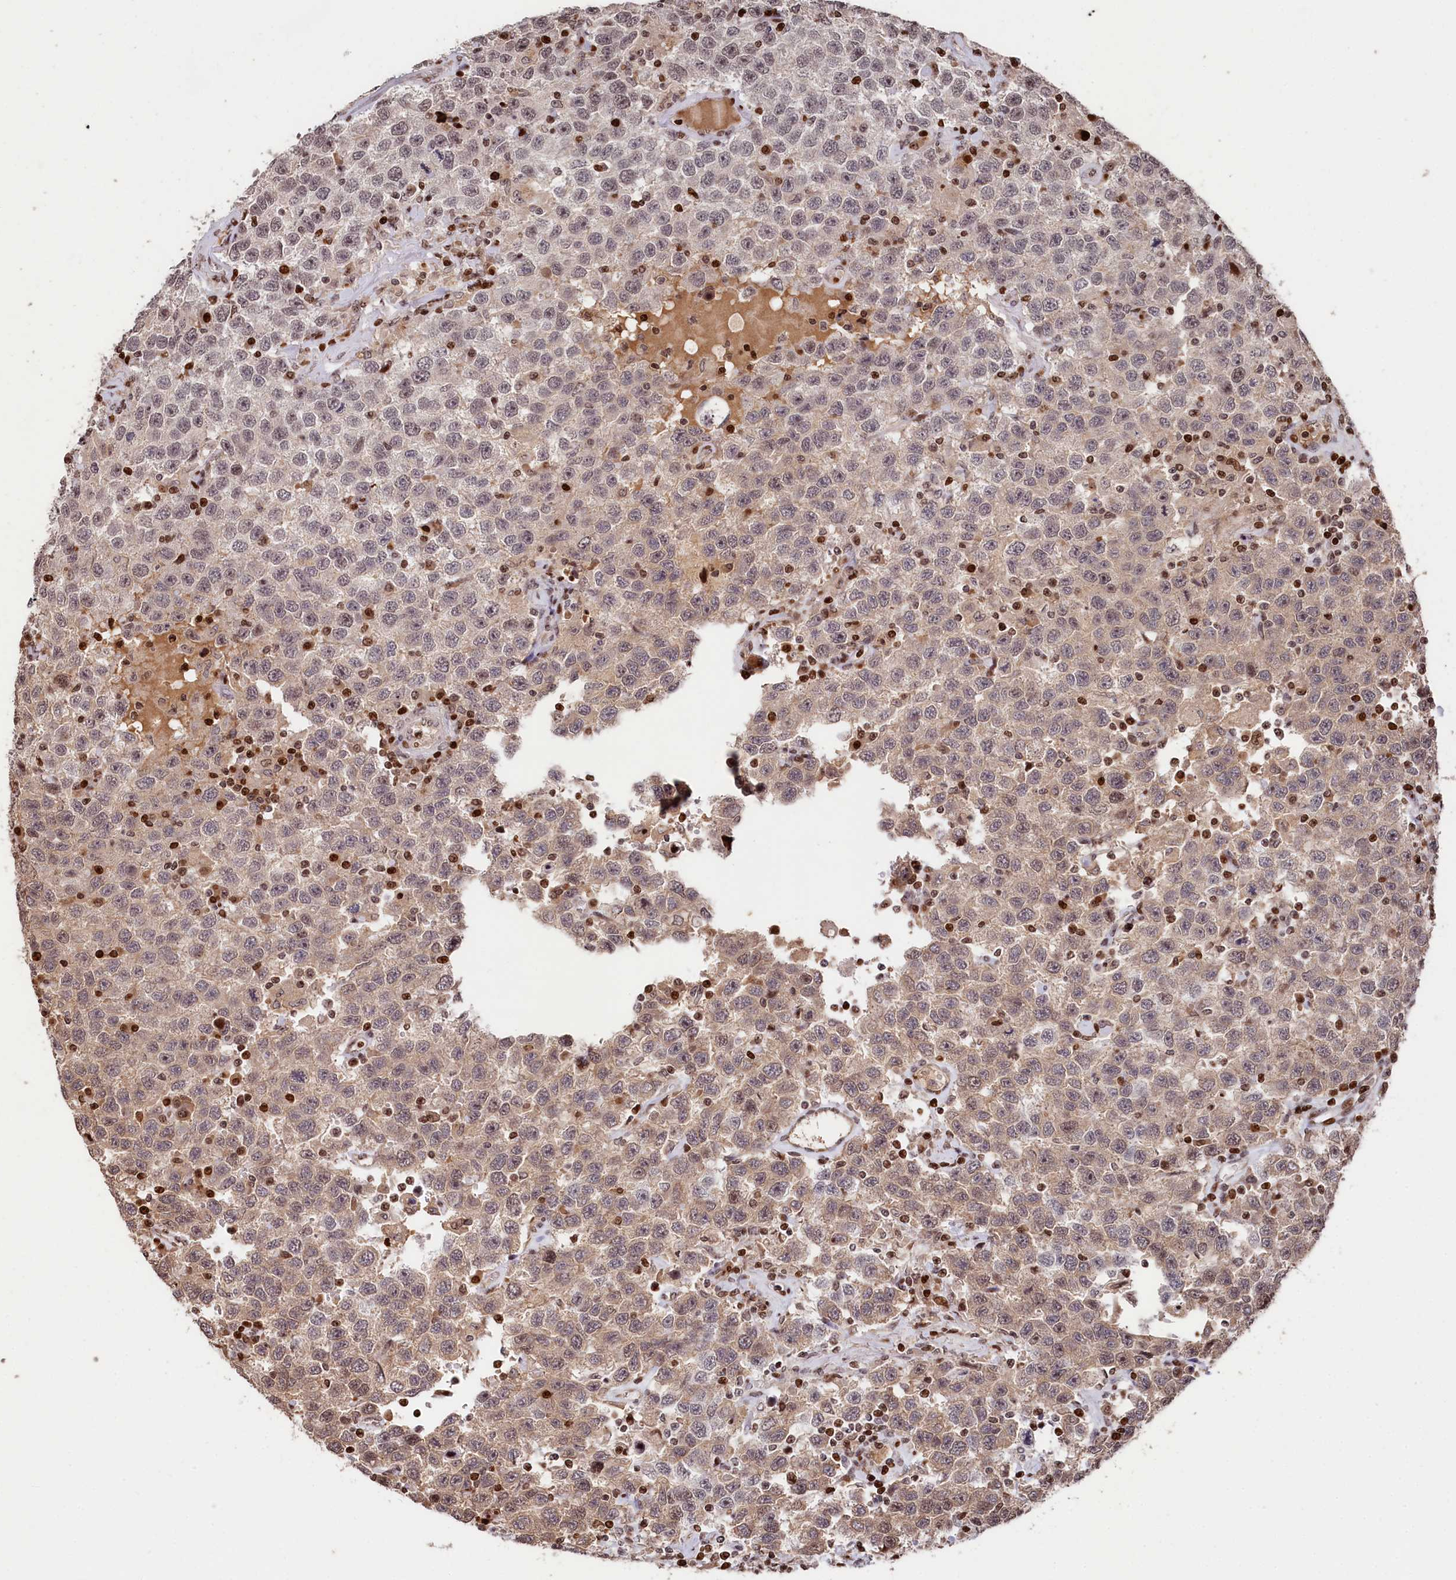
{"staining": {"intensity": "weak", "quantity": "25%-75%", "location": "cytoplasmic/membranous"}, "tissue": "testis cancer", "cell_type": "Tumor cells", "image_type": "cancer", "snomed": [{"axis": "morphology", "description": "Seminoma, NOS"}, {"axis": "topography", "description": "Testis"}], "caption": "Human testis cancer (seminoma) stained for a protein (brown) displays weak cytoplasmic/membranous positive positivity in approximately 25%-75% of tumor cells.", "gene": "MCF2L2", "patient": {"sex": "male", "age": 41}}